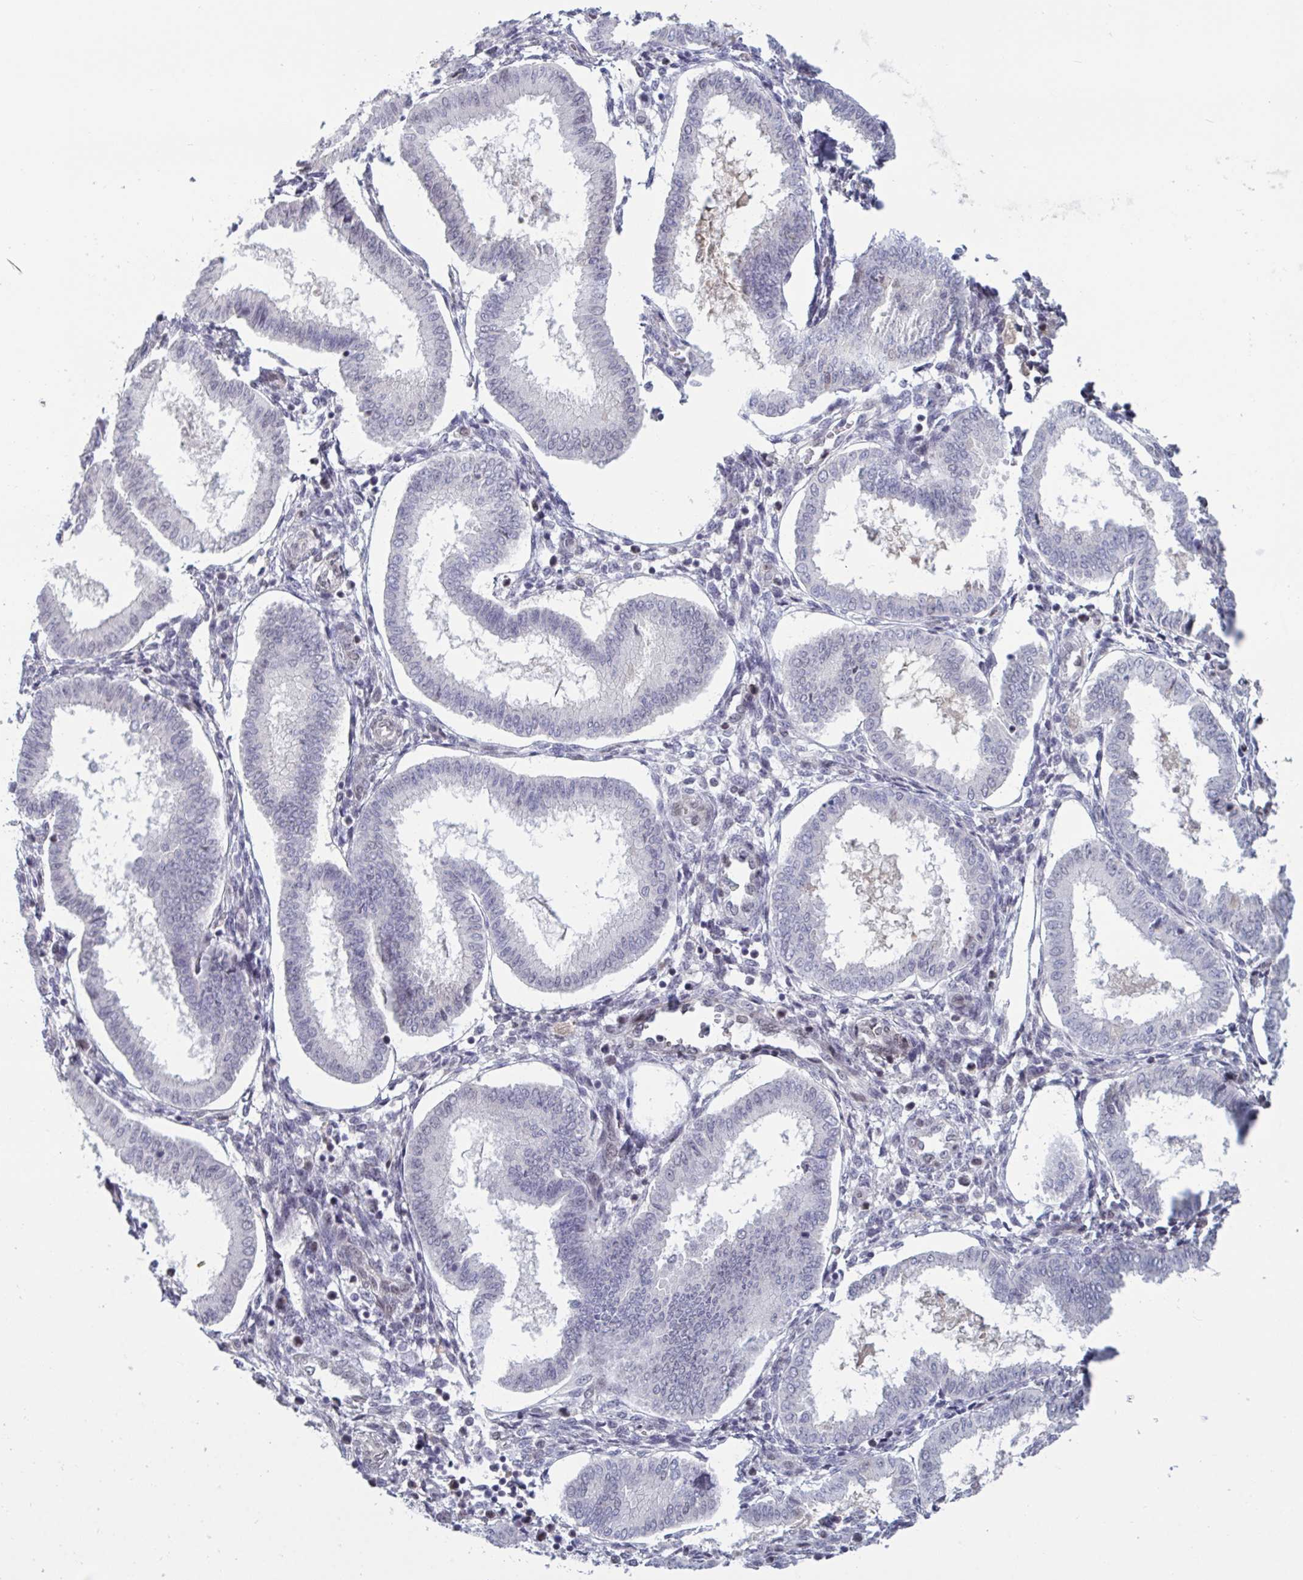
{"staining": {"intensity": "negative", "quantity": "none", "location": "none"}, "tissue": "endometrium", "cell_type": "Cells in endometrial stroma", "image_type": "normal", "snomed": [{"axis": "morphology", "description": "Normal tissue, NOS"}, {"axis": "topography", "description": "Endometrium"}], "caption": "A high-resolution micrograph shows immunohistochemistry staining of benign endometrium, which shows no significant expression in cells in endometrial stroma. The staining was performed using DAB to visualize the protein expression in brown, while the nuclei were stained in blue with hematoxylin (Magnification: 20x).", "gene": "BCL7B", "patient": {"sex": "female", "age": 24}}